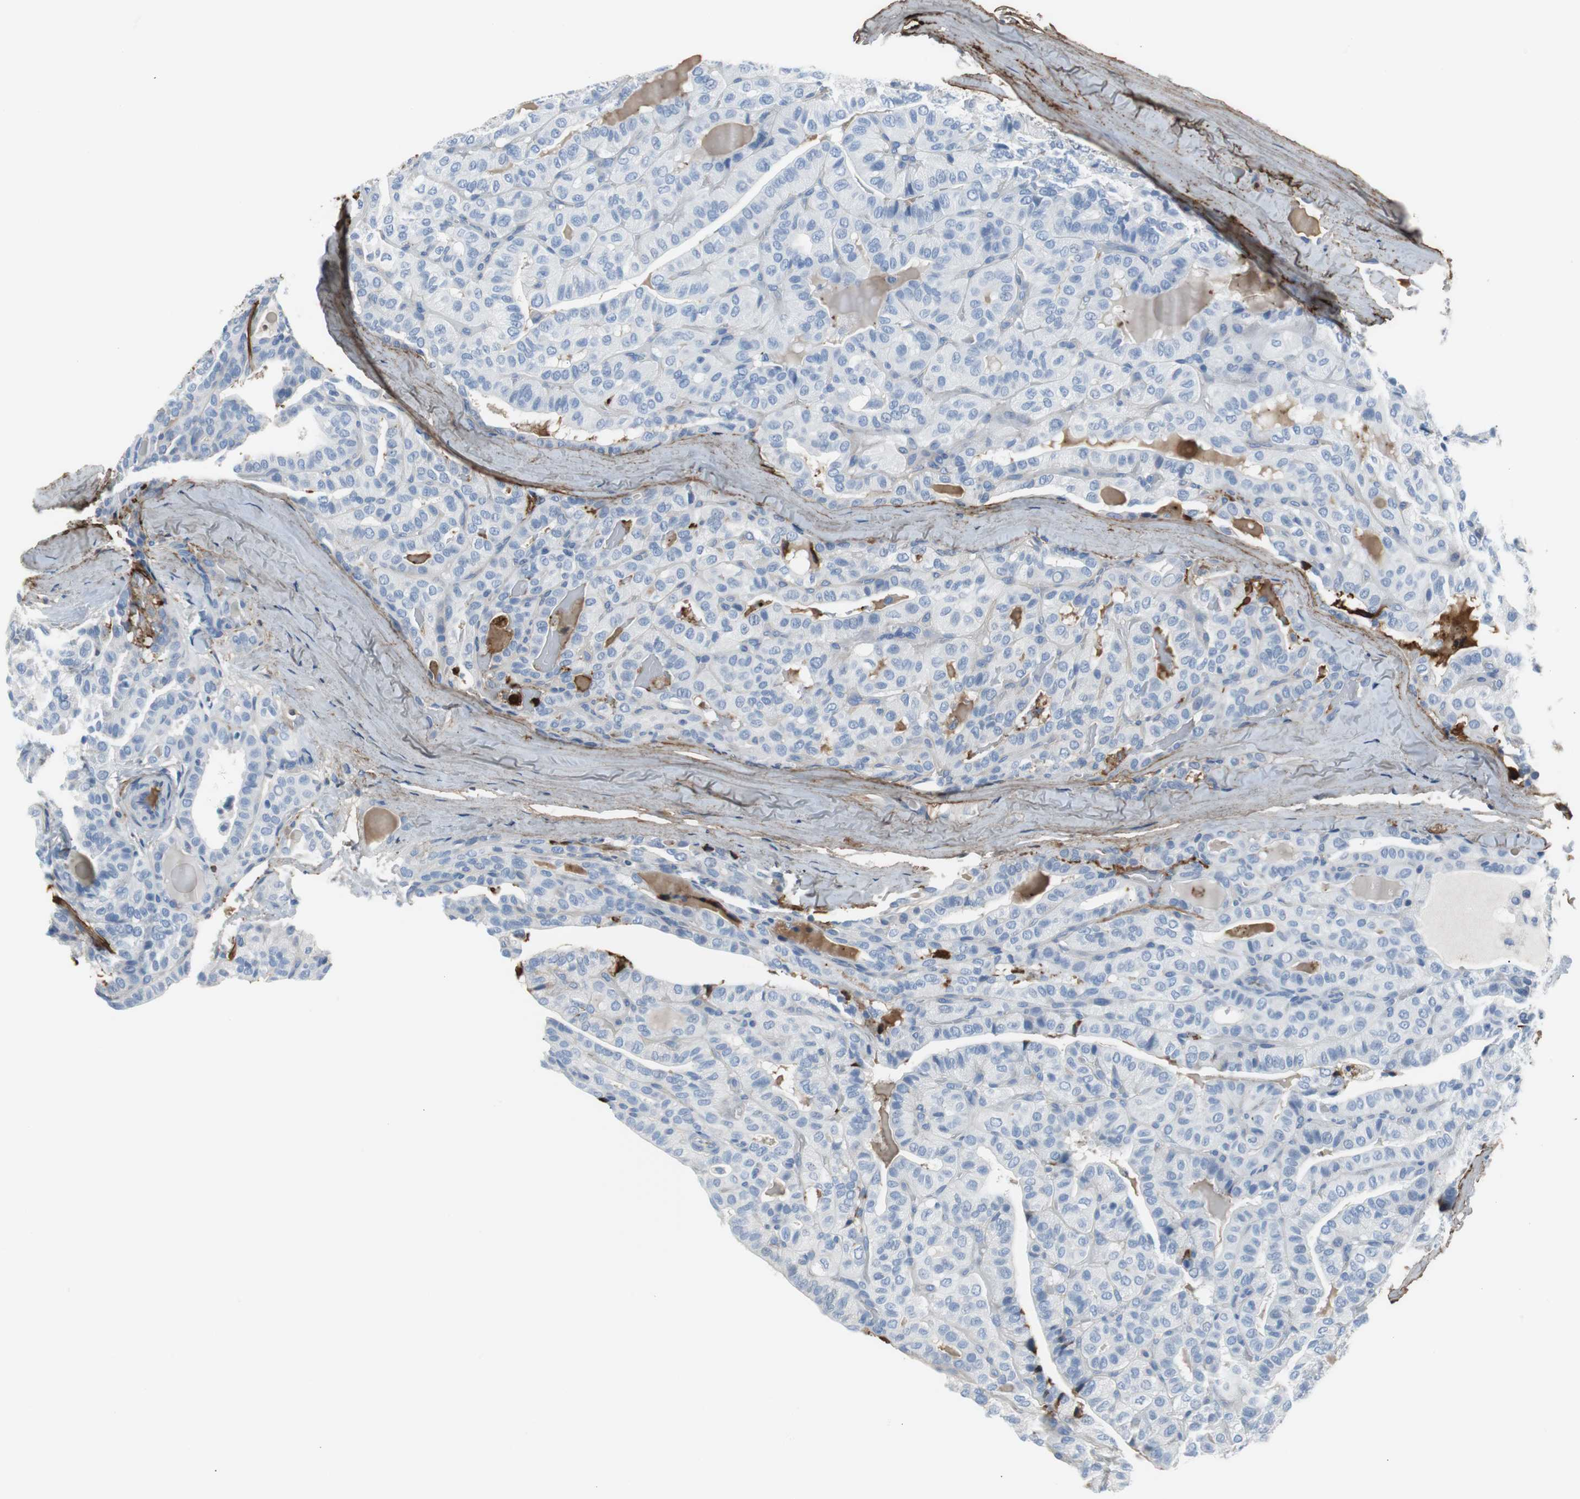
{"staining": {"intensity": "negative", "quantity": "none", "location": "none"}, "tissue": "thyroid cancer", "cell_type": "Tumor cells", "image_type": "cancer", "snomed": [{"axis": "morphology", "description": "Papillary adenocarcinoma, NOS"}, {"axis": "topography", "description": "Thyroid gland"}], "caption": "High power microscopy histopathology image of an IHC image of thyroid papillary adenocarcinoma, revealing no significant expression in tumor cells. (Brightfield microscopy of DAB (3,3'-diaminobenzidine) IHC at high magnification).", "gene": "APCS", "patient": {"sex": "male", "age": 77}}